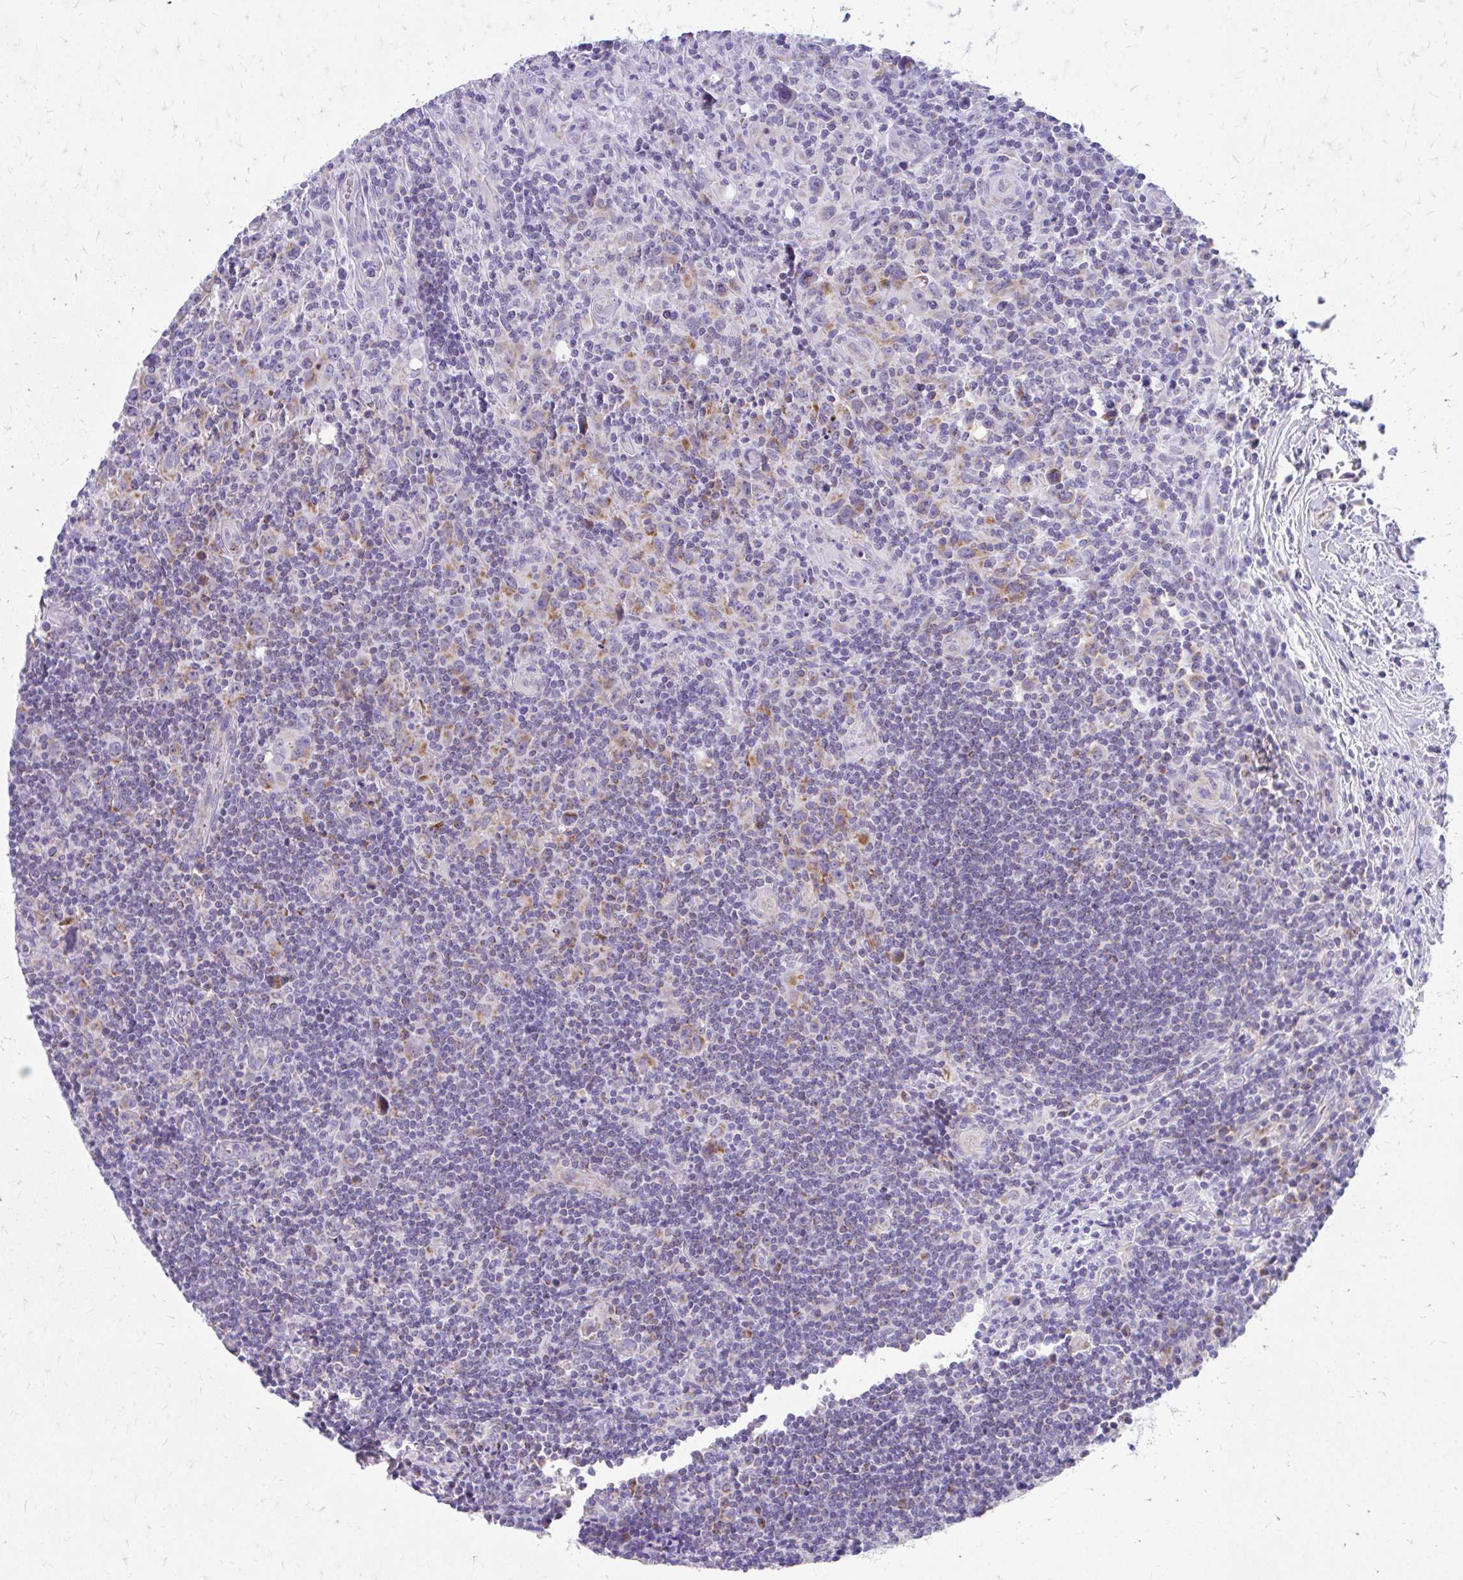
{"staining": {"intensity": "moderate", "quantity": "<25%", "location": "cytoplasmic/membranous"}, "tissue": "lymphoma", "cell_type": "Tumor cells", "image_type": "cancer", "snomed": [{"axis": "morphology", "description": "Hodgkin's disease, NOS"}, {"axis": "topography", "description": "Lymph node"}], "caption": "Immunohistochemical staining of Hodgkin's disease reveals moderate cytoplasmic/membranous protein positivity in approximately <25% of tumor cells.", "gene": "MRPL19", "patient": {"sex": "female", "age": 18}}